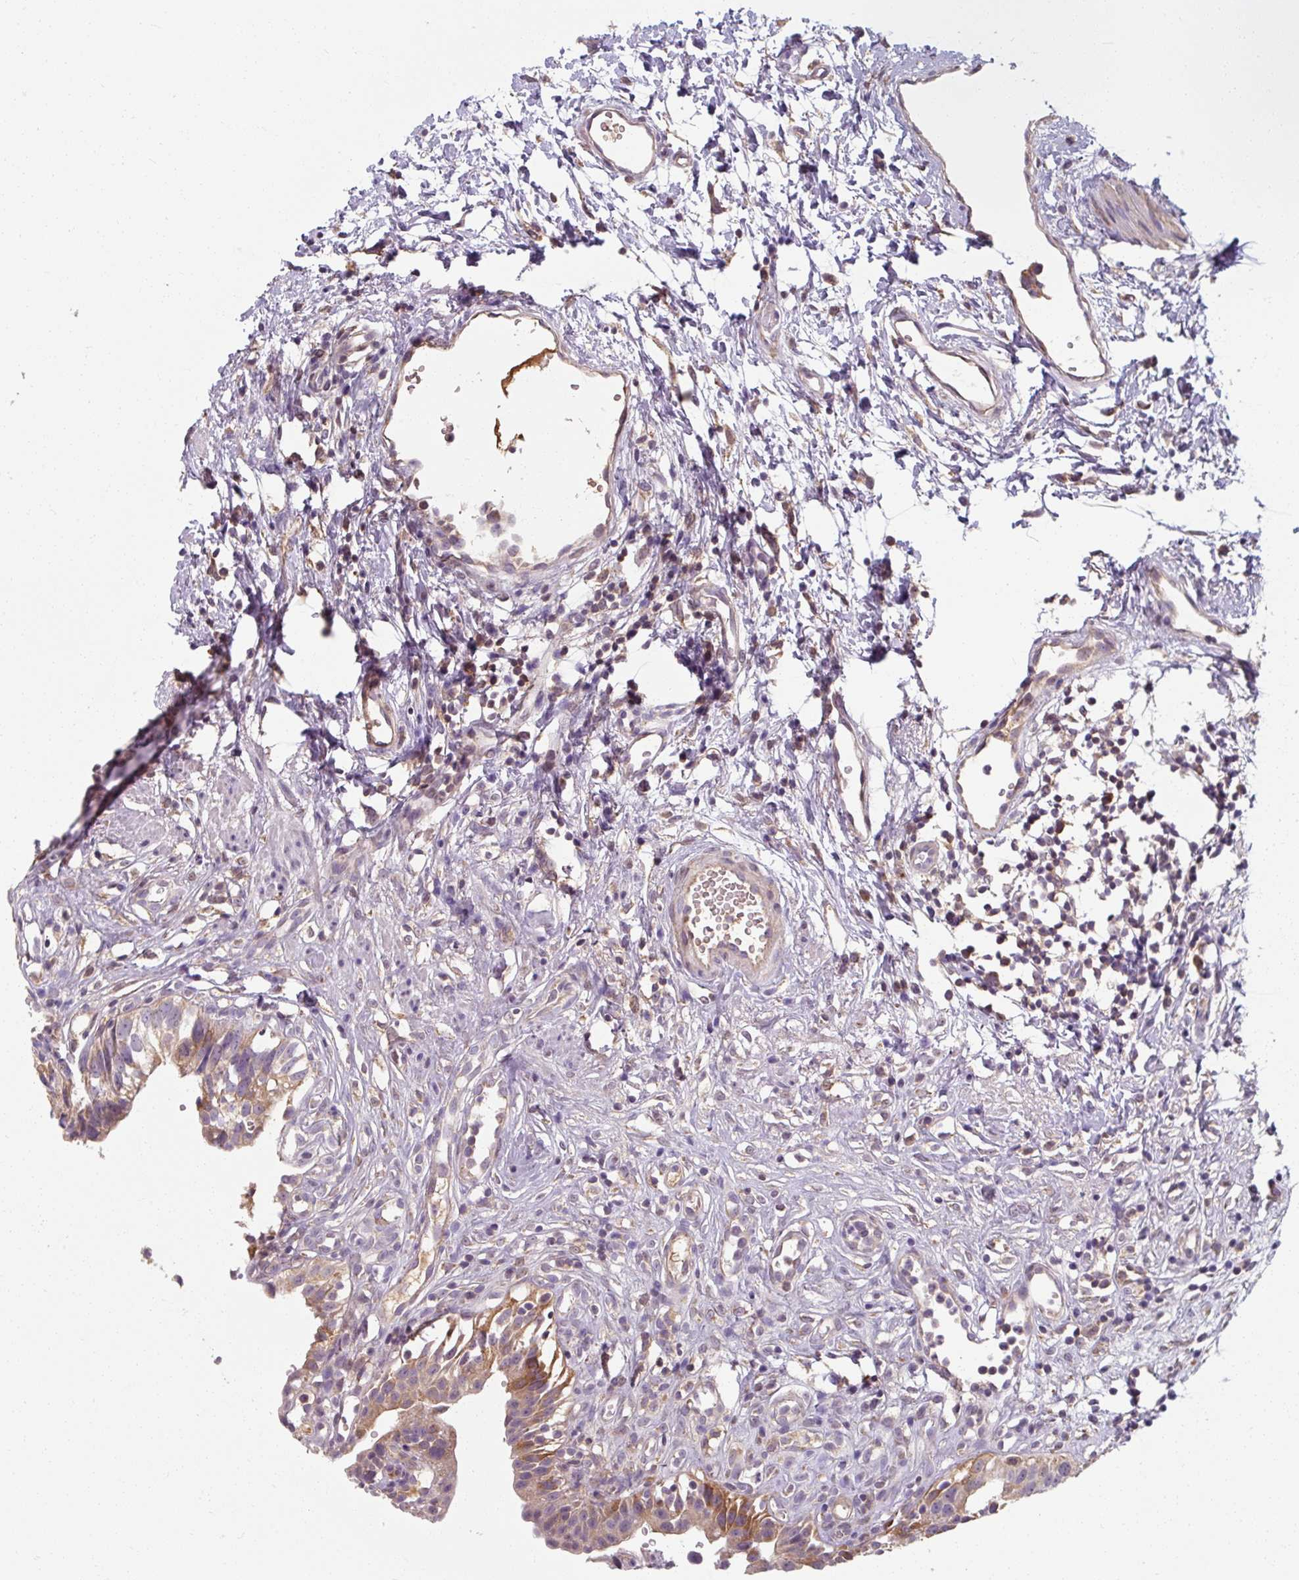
{"staining": {"intensity": "moderate", "quantity": "25%-75%", "location": "cytoplasmic/membranous"}, "tissue": "urinary bladder", "cell_type": "Urothelial cells", "image_type": "normal", "snomed": [{"axis": "morphology", "description": "Normal tissue, NOS"}, {"axis": "topography", "description": "Urinary bladder"}], "caption": "DAB immunohistochemical staining of normal urinary bladder exhibits moderate cytoplasmic/membranous protein staining in about 25%-75% of urothelial cells.", "gene": "TSEN54", "patient": {"sex": "male", "age": 51}}